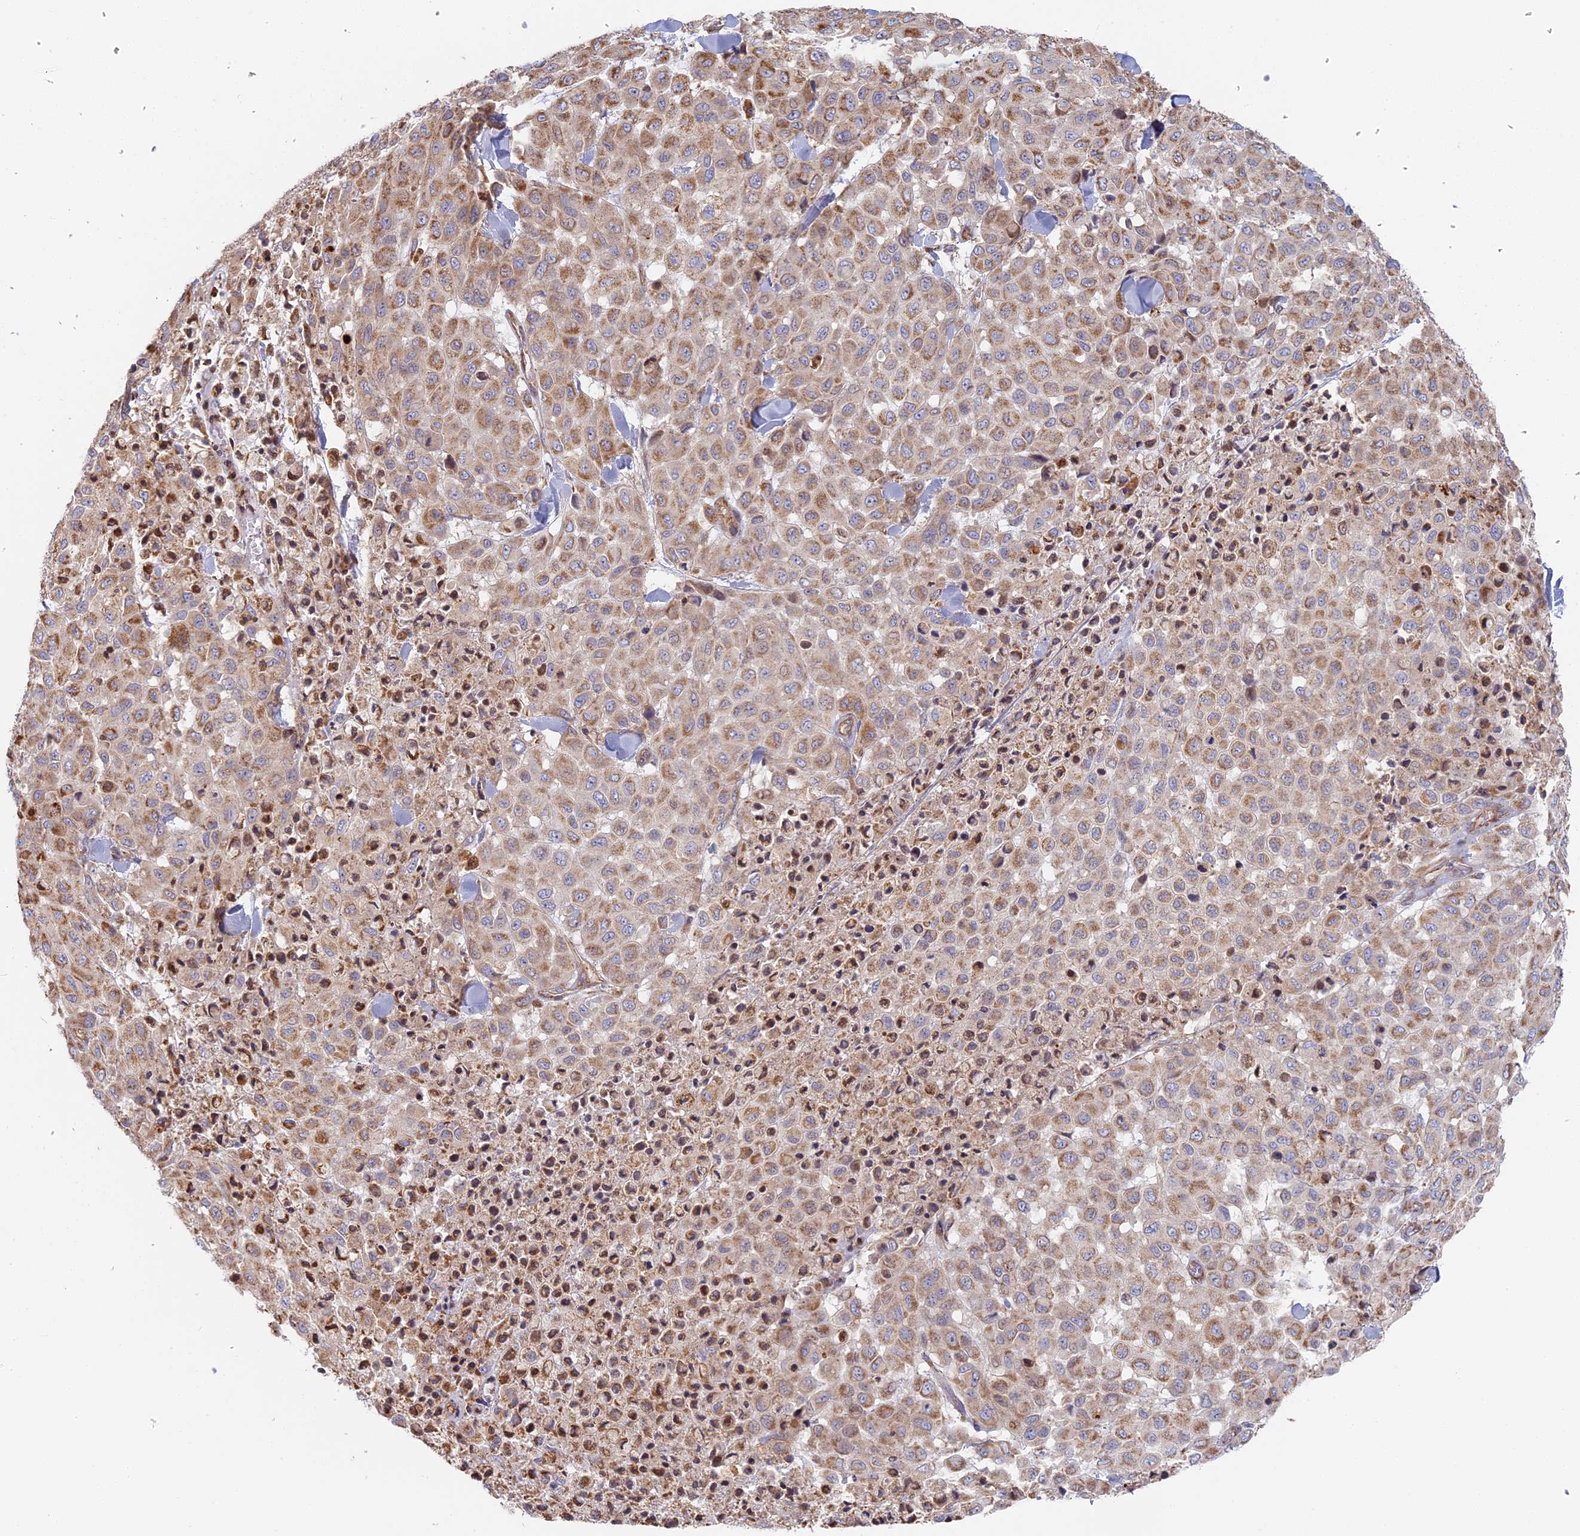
{"staining": {"intensity": "moderate", "quantity": "25%-75%", "location": "cytoplasmic/membranous"}, "tissue": "melanoma", "cell_type": "Tumor cells", "image_type": "cancer", "snomed": [{"axis": "morphology", "description": "Malignant melanoma, Metastatic site"}, {"axis": "topography", "description": "Skin"}], "caption": "Melanoma stained with DAB (3,3'-diaminobenzidine) immunohistochemistry (IHC) displays medium levels of moderate cytoplasmic/membranous positivity in approximately 25%-75% of tumor cells.", "gene": "DDA1", "patient": {"sex": "female", "age": 81}}